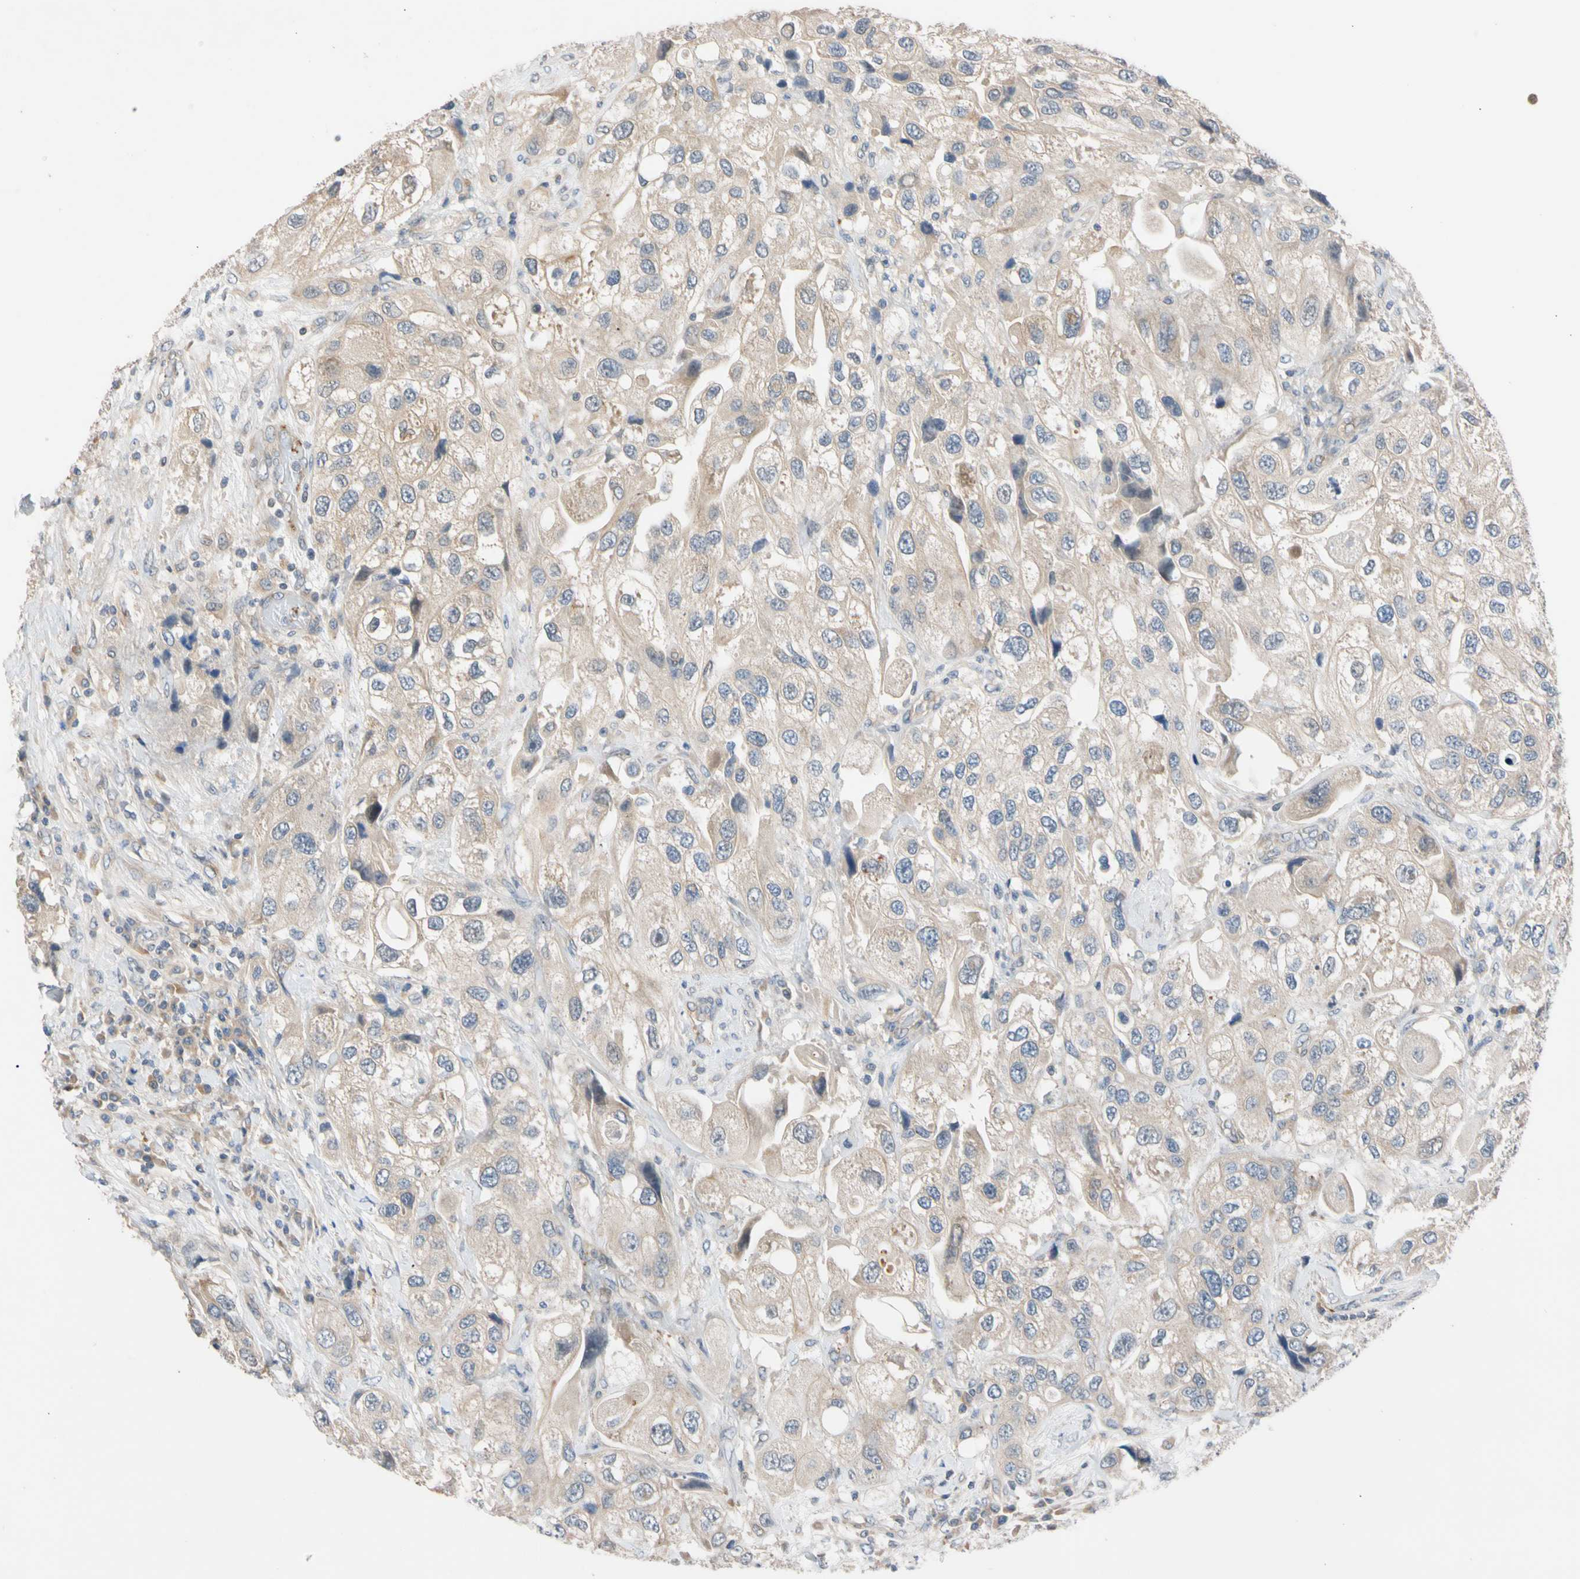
{"staining": {"intensity": "weak", "quantity": "25%-75%", "location": "cytoplasmic/membranous"}, "tissue": "urothelial cancer", "cell_type": "Tumor cells", "image_type": "cancer", "snomed": [{"axis": "morphology", "description": "Urothelial carcinoma, High grade"}, {"axis": "topography", "description": "Urinary bladder"}], "caption": "Urothelial cancer stained with a brown dye shows weak cytoplasmic/membranous positive expression in approximately 25%-75% of tumor cells.", "gene": "CNST", "patient": {"sex": "female", "age": 64}}